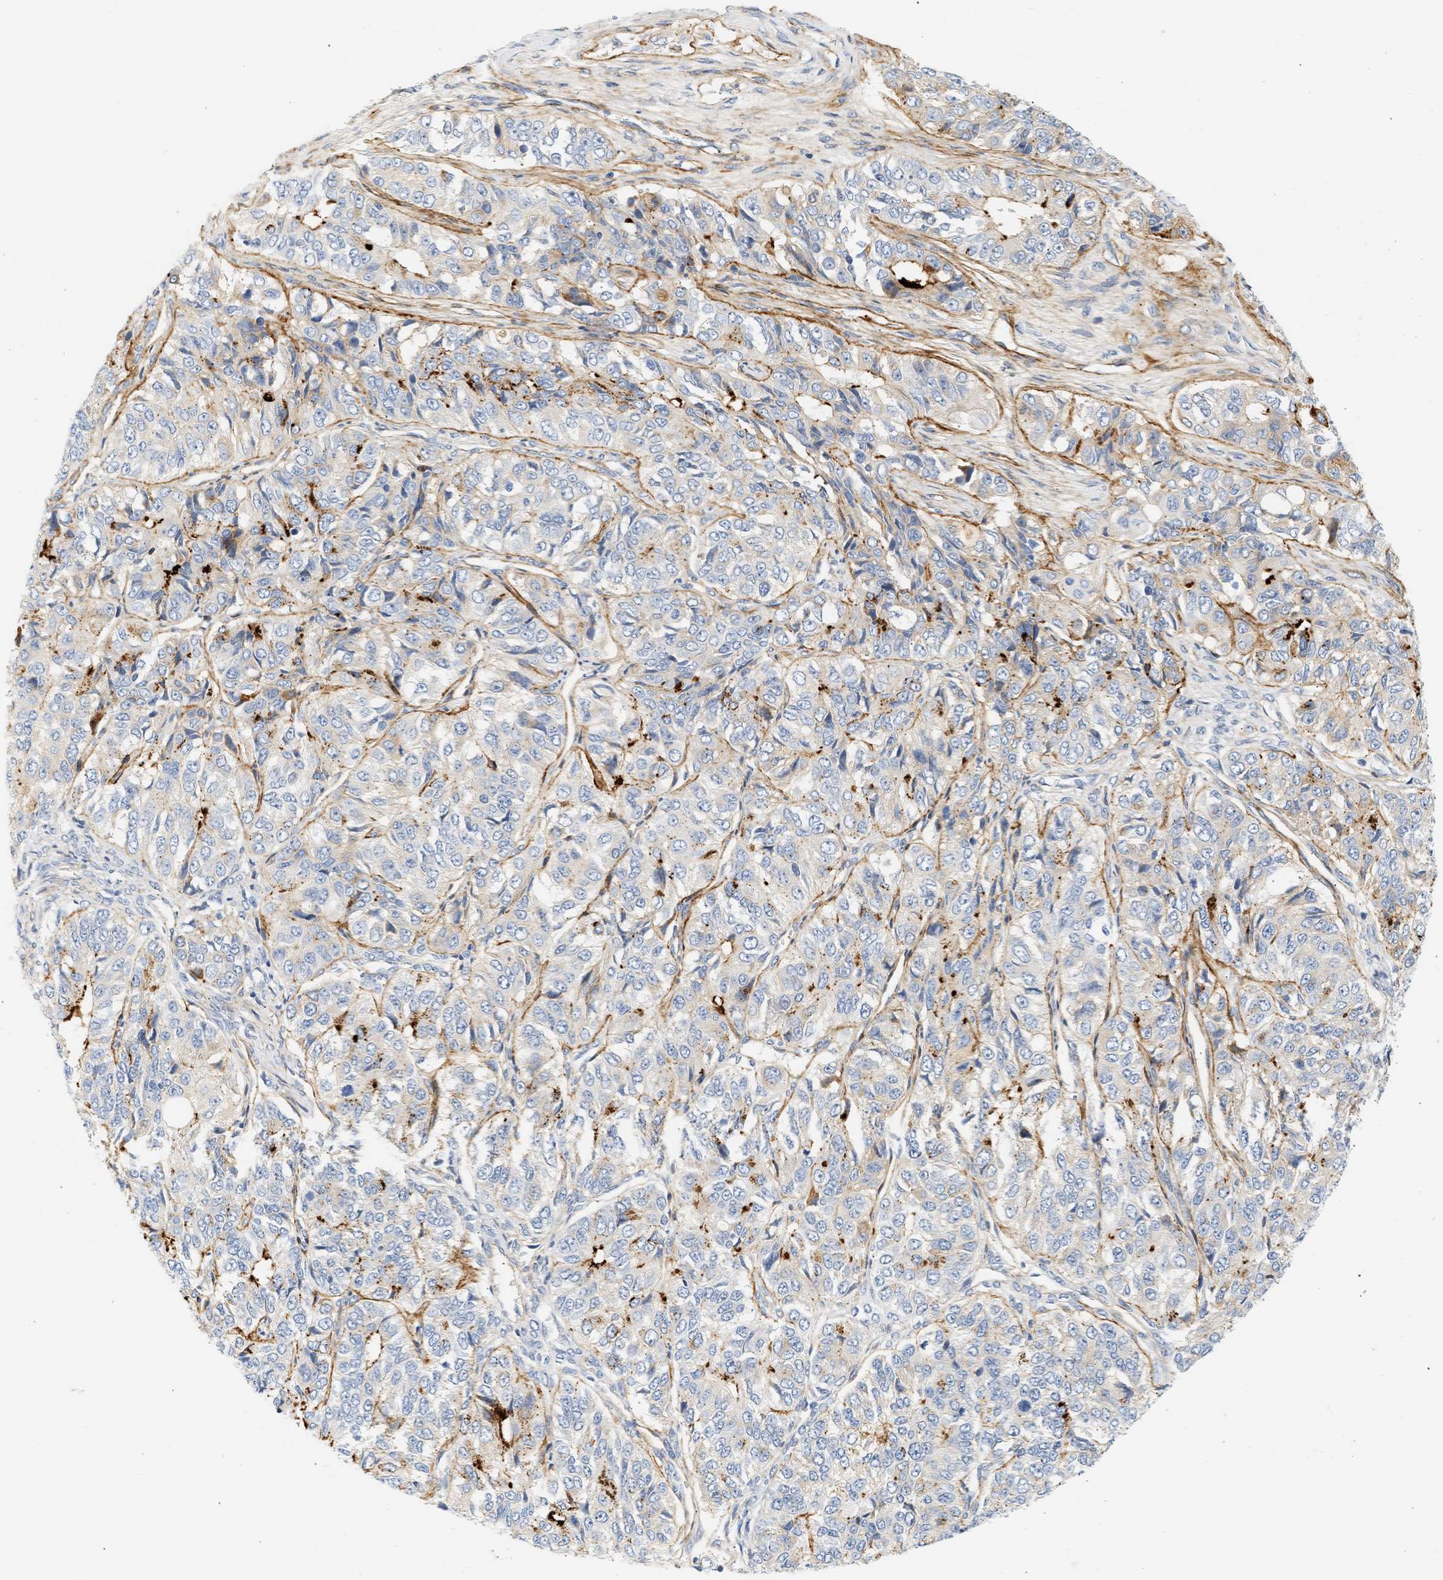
{"staining": {"intensity": "strong", "quantity": "<25%", "location": "cytoplasmic/membranous"}, "tissue": "ovarian cancer", "cell_type": "Tumor cells", "image_type": "cancer", "snomed": [{"axis": "morphology", "description": "Carcinoma, endometroid"}, {"axis": "topography", "description": "Ovary"}], "caption": "Protein positivity by IHC exhibits strong cytoplasmic/membranous expression in about <25% of tumor cells in ovarian cancer (endometroid carcinoma). (DAB IHC, brown staining for protein, blue staining for nuclei).", "gene": "SLC30A7", "patient": {"sex": "female", "age": 51}}